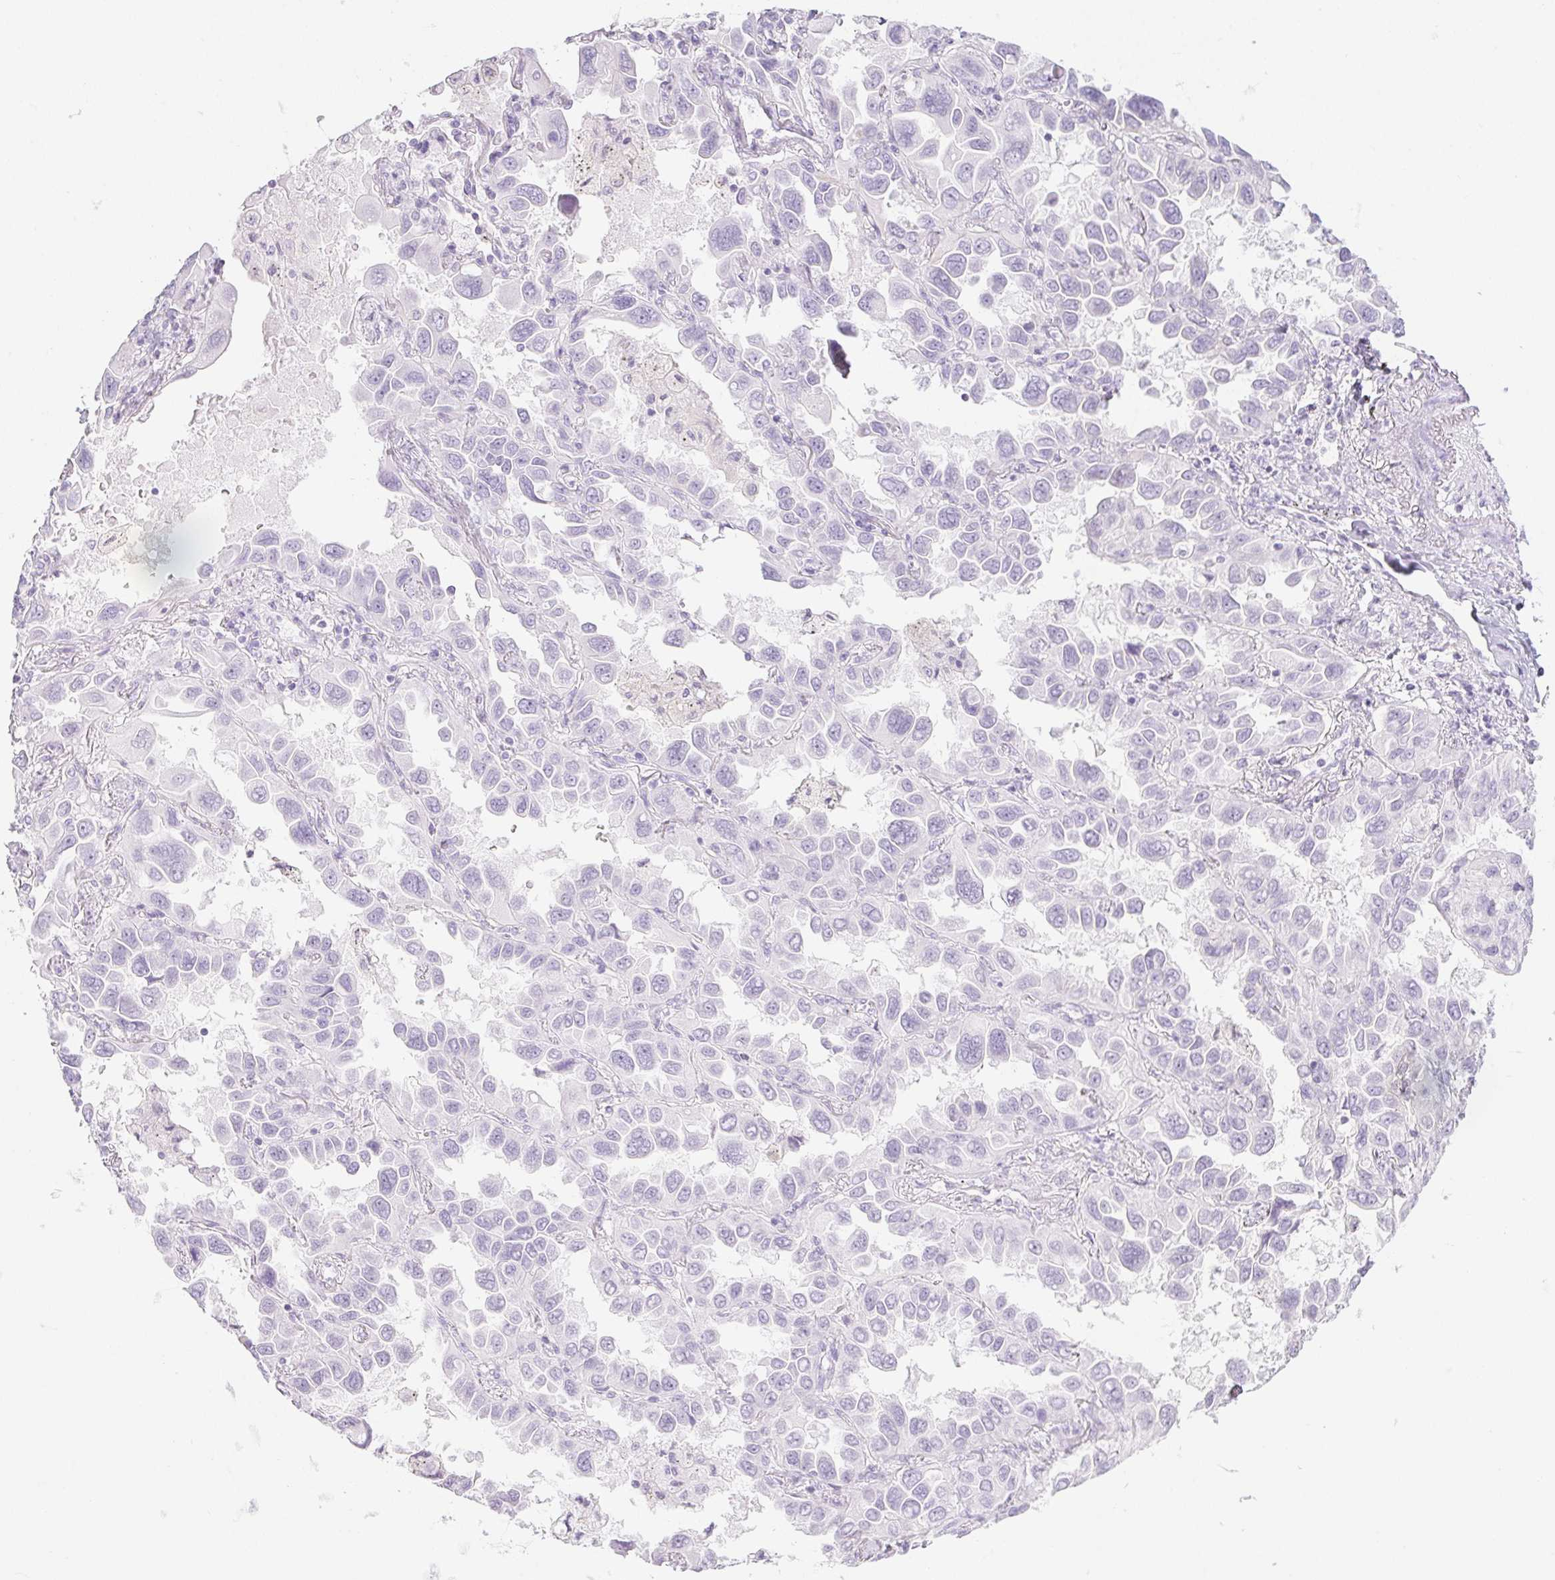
{"staining": {"intensity": "negative", "quantity": "none", "location": "none"}, "tissue": "lung cancer", "cell_type": "Tumor cells", "image_type": "cancer", "snomed": [{"axis": "morphology", "description": "Adenocarcinoma, NOS"}, {"axis": "topography", "description": "Lung"}], "caption": "Immunohistochemistry micrograph of neoplastic tissue: lung adenocarcinoma stained with DAB shows no significant protein expression in tumor cells.", "gene": "PI3", "patient": {"sex": "male", "age": 64}}